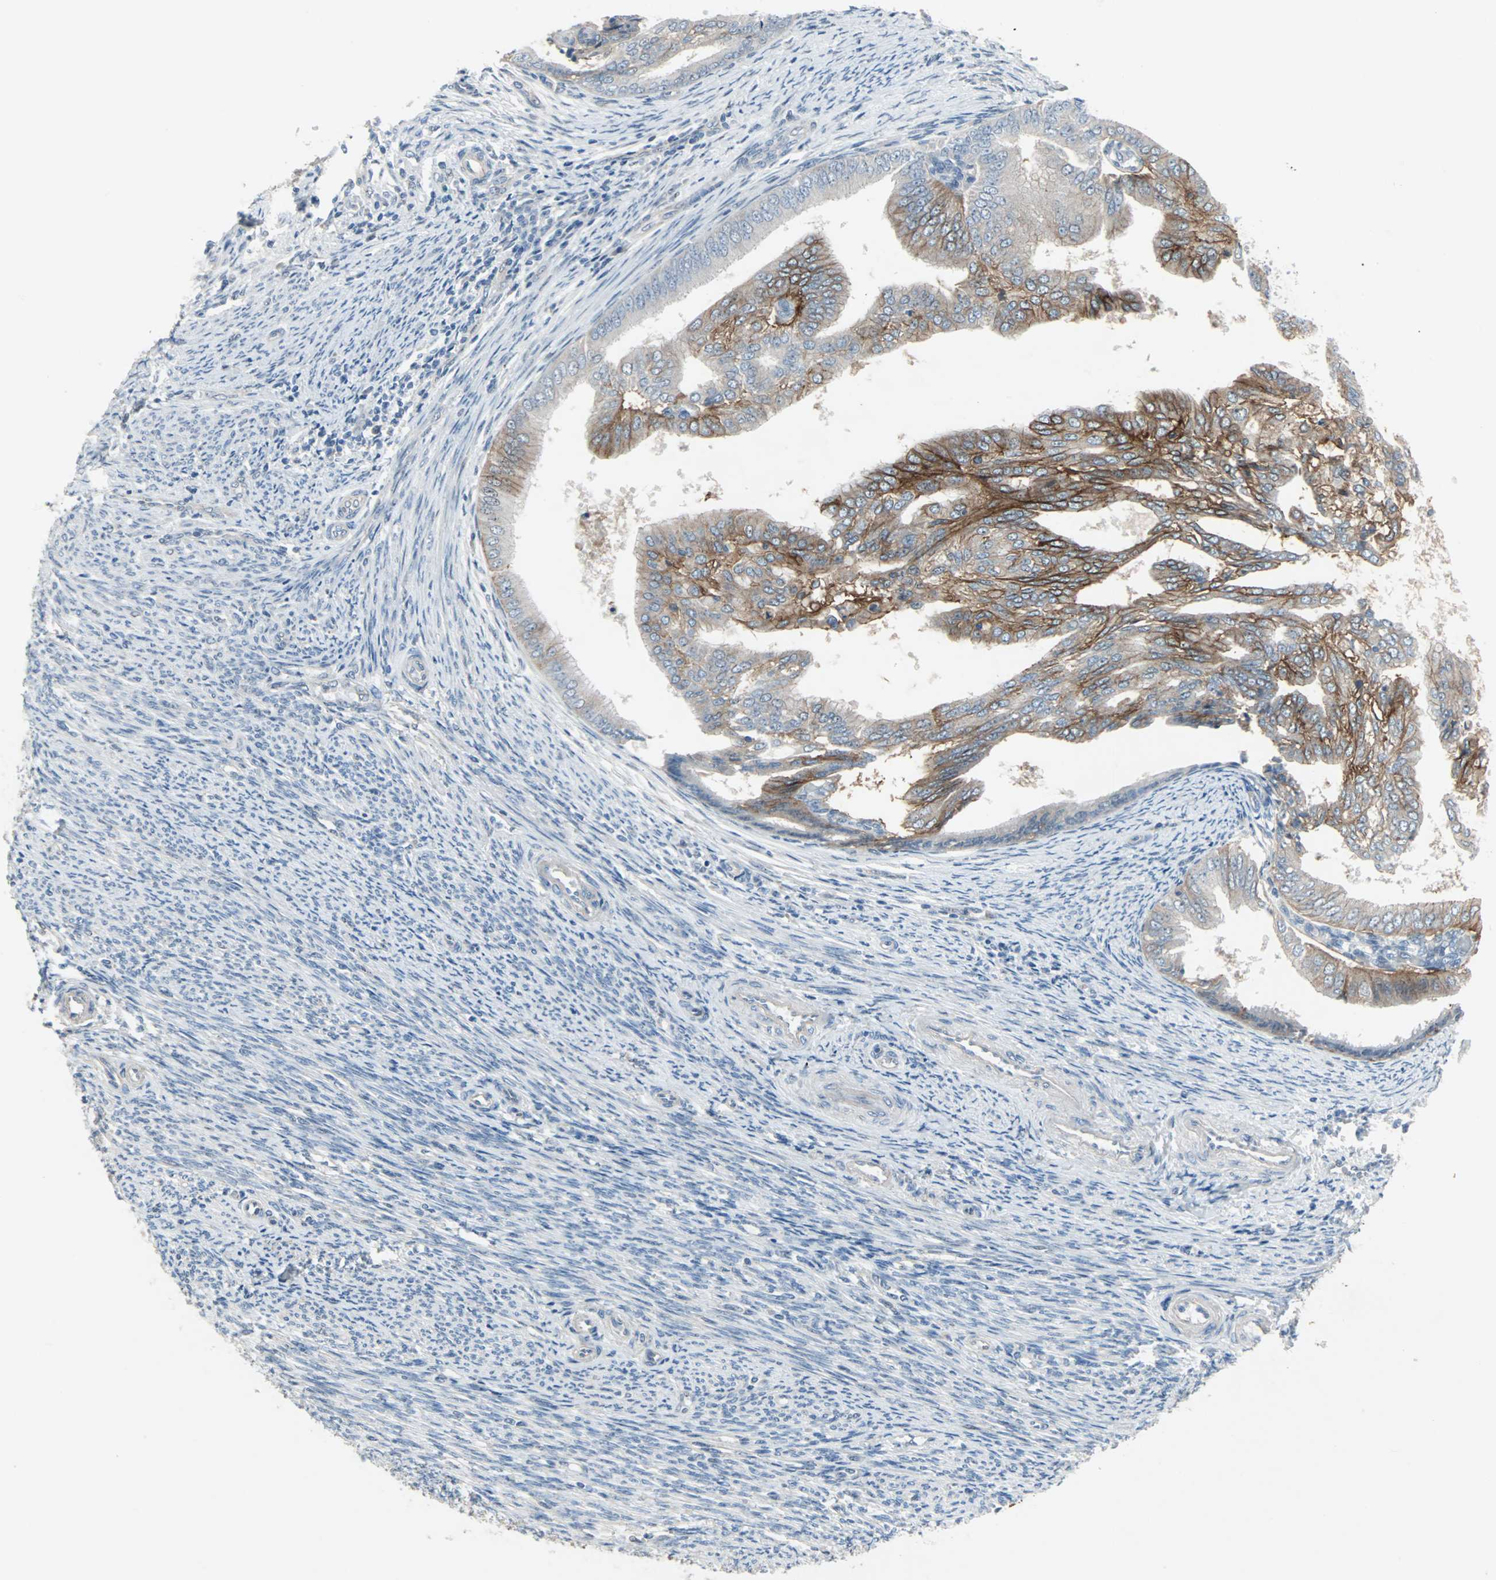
{"staining": {"intensity": "strong", "quantity": "25%-75%", "location": "cytoplasmic/membranous"}, "tissue": "endometrial cancer", "cell_type": "Tumor cells", "image_type": "cancer", "snomed": [{"axis": "morphology", "description": "Adenocarcinoma, NOS"}, {"axis": "topography", "description": "Endometrium"}], "caption": "This micrograph displays endometrial cancer stained with immunohistochemistry (IHC) to label a protein in brown. The cytoplasmic/membranous of tumor cells show strong positivity for the protein. Nuclei are counter-stained blue.", "gene": "CAND2", "patient": {"sex": "female", "age": 58}}